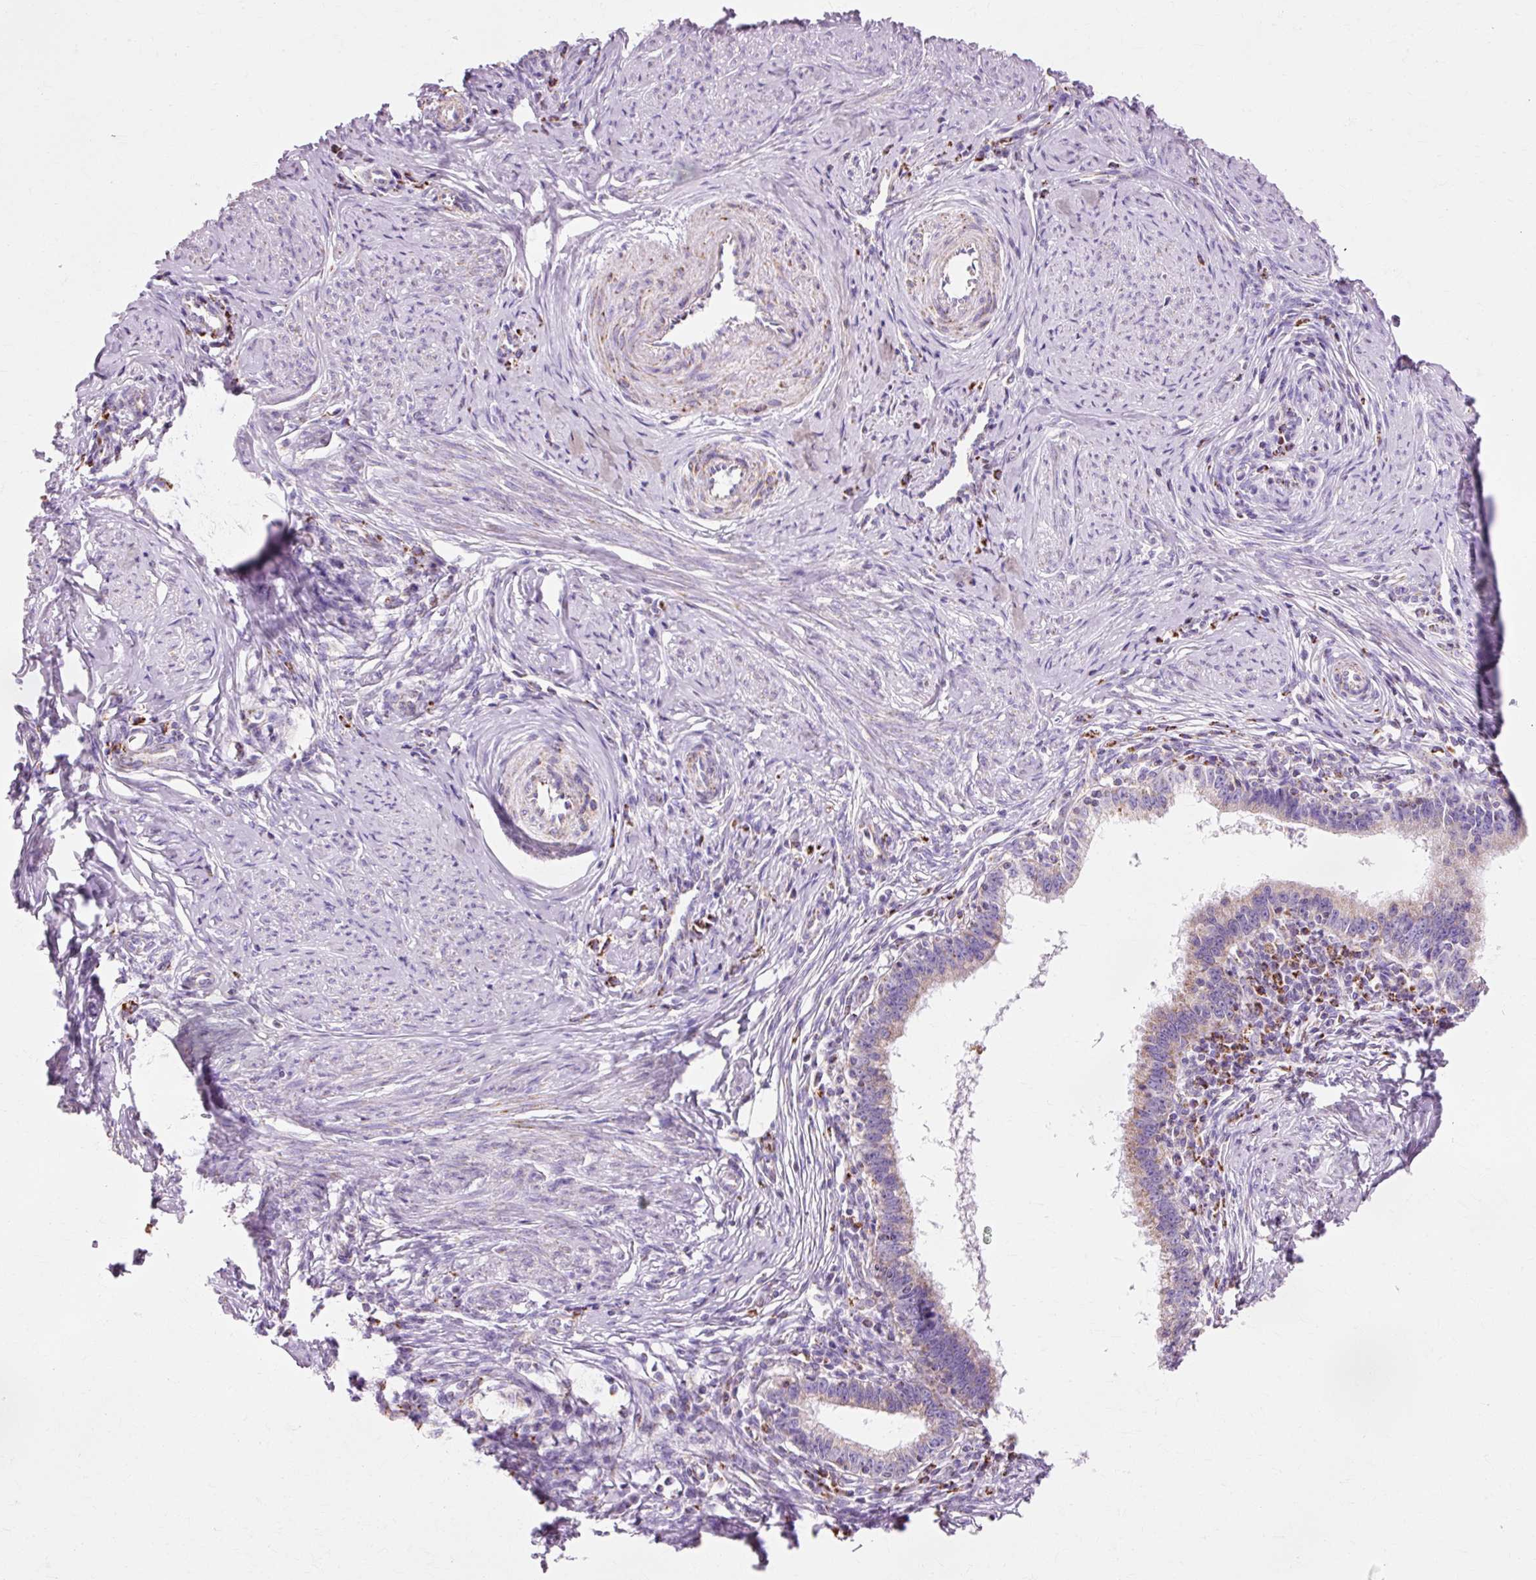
{"staining": {"intensity": "weak", "quantity": "<25%", "location": "cytoplasmic/membranous"}, "tissue": "cervical cancer", "cell_type": "Tumor cells", "image_type": "cancer", "snomed": [{"axis": "morphology", "description": "Adenocarcinoma, NOS"}, {"axis": "topography", "description": "Cervix"}], "caption": "Cervical cancer was stained to show a protein in brown. There is no significant positivity in tumor cells.", "gene": "ATP5PO", "patient": {"sex": "female", "age": 36}}